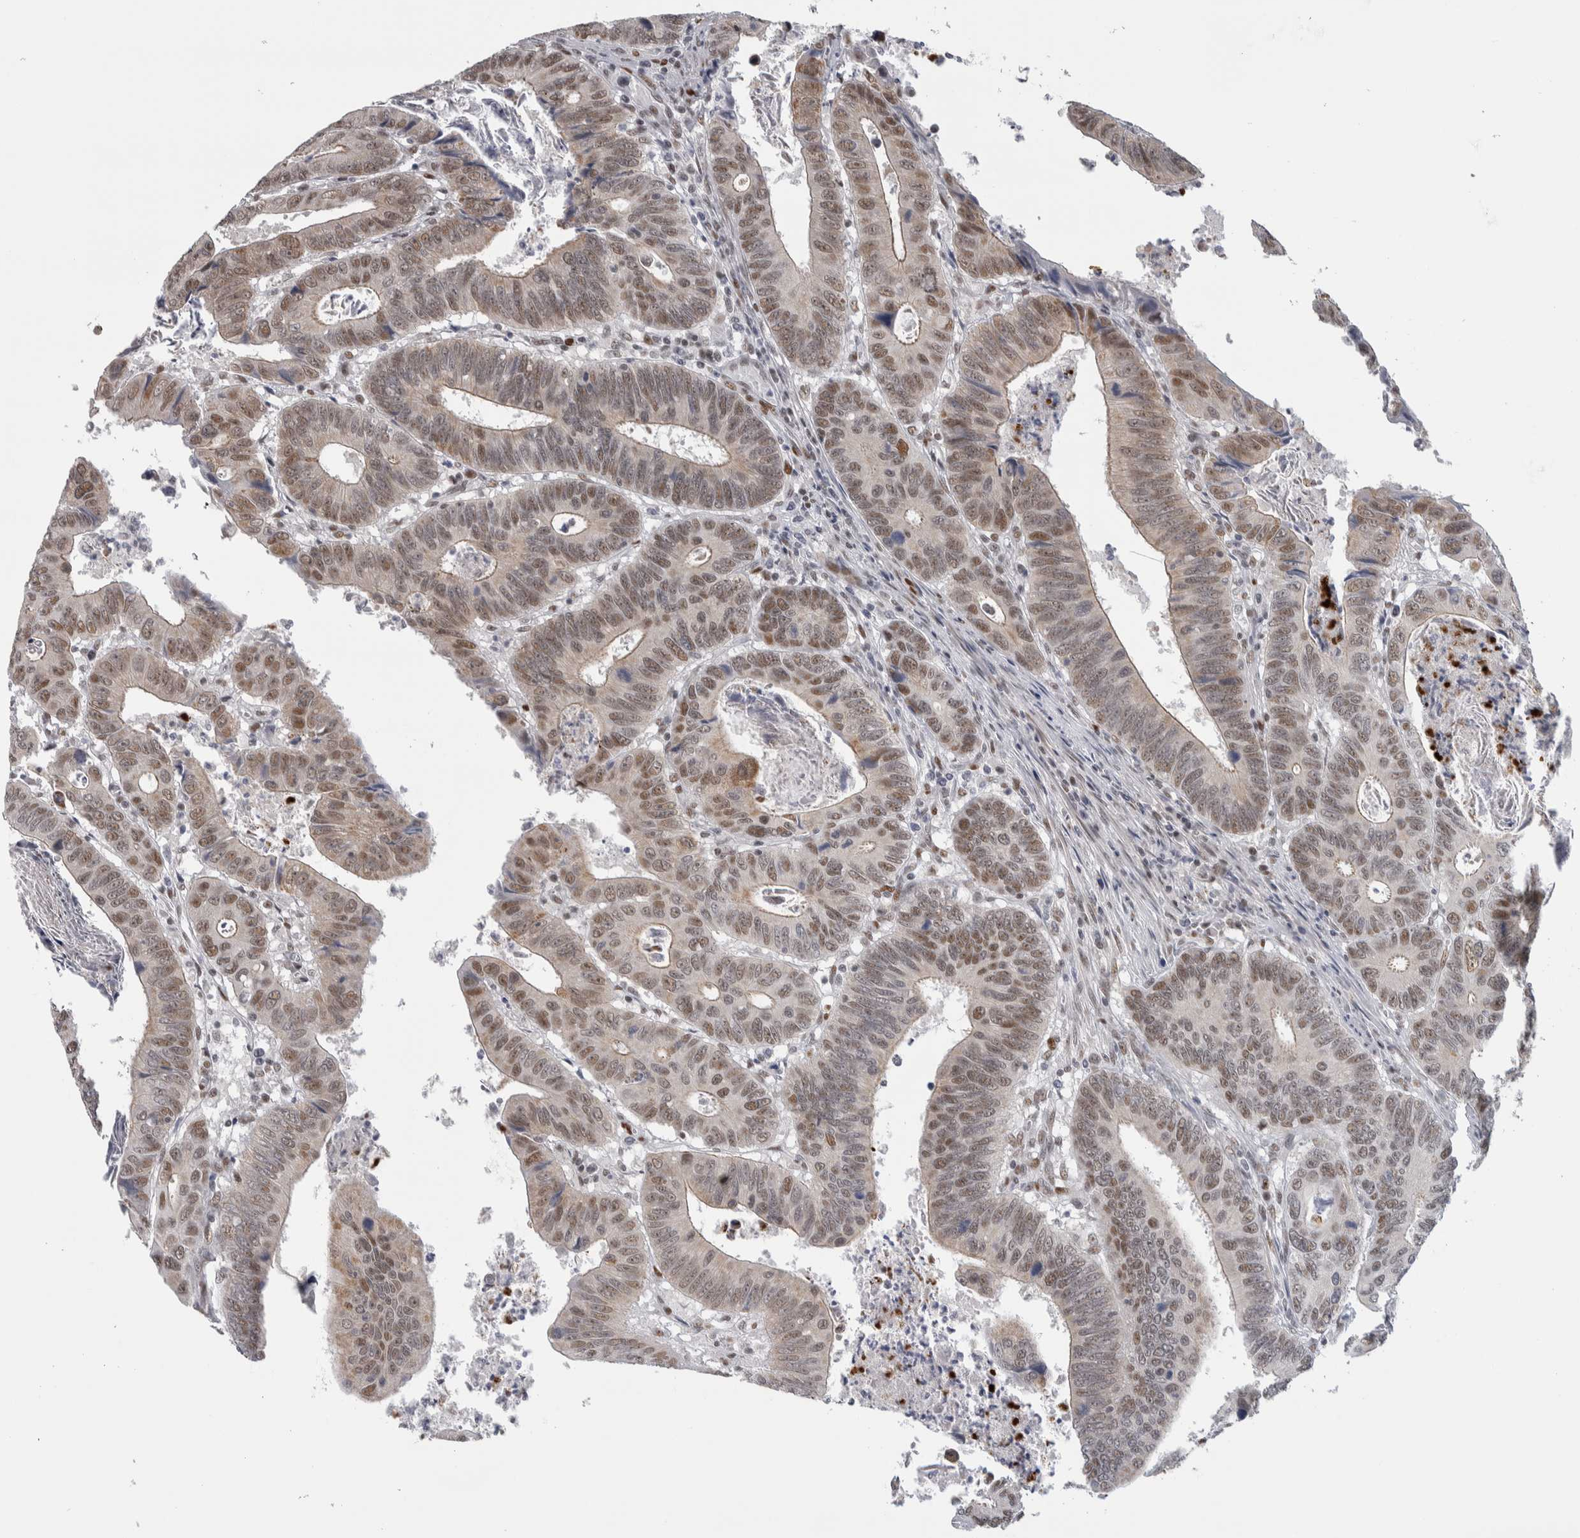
{"staining": {"intensity": "weak", "quantity": "25%-75%", "location": "cytoplasmic/membranous,nuclear"}, "tissue": "colorectal cancer", "cell_type": "Tumor cells", "image_type": "cancer", "snomed": [{"axis": "morphology", "description": "Adenocarcinoma, NOS"}, {"axis": "topography", "description": "Colon"}], "caption": "Brown immunohistochemical staining in human colorectal adenocarcinoma displays weak cytoplasmic/membranous and nuclear expression in approximately 25%-75% of tumor cells.", "gene": "HEXIM2", "patient": {"sex": "male", "age": 72}}